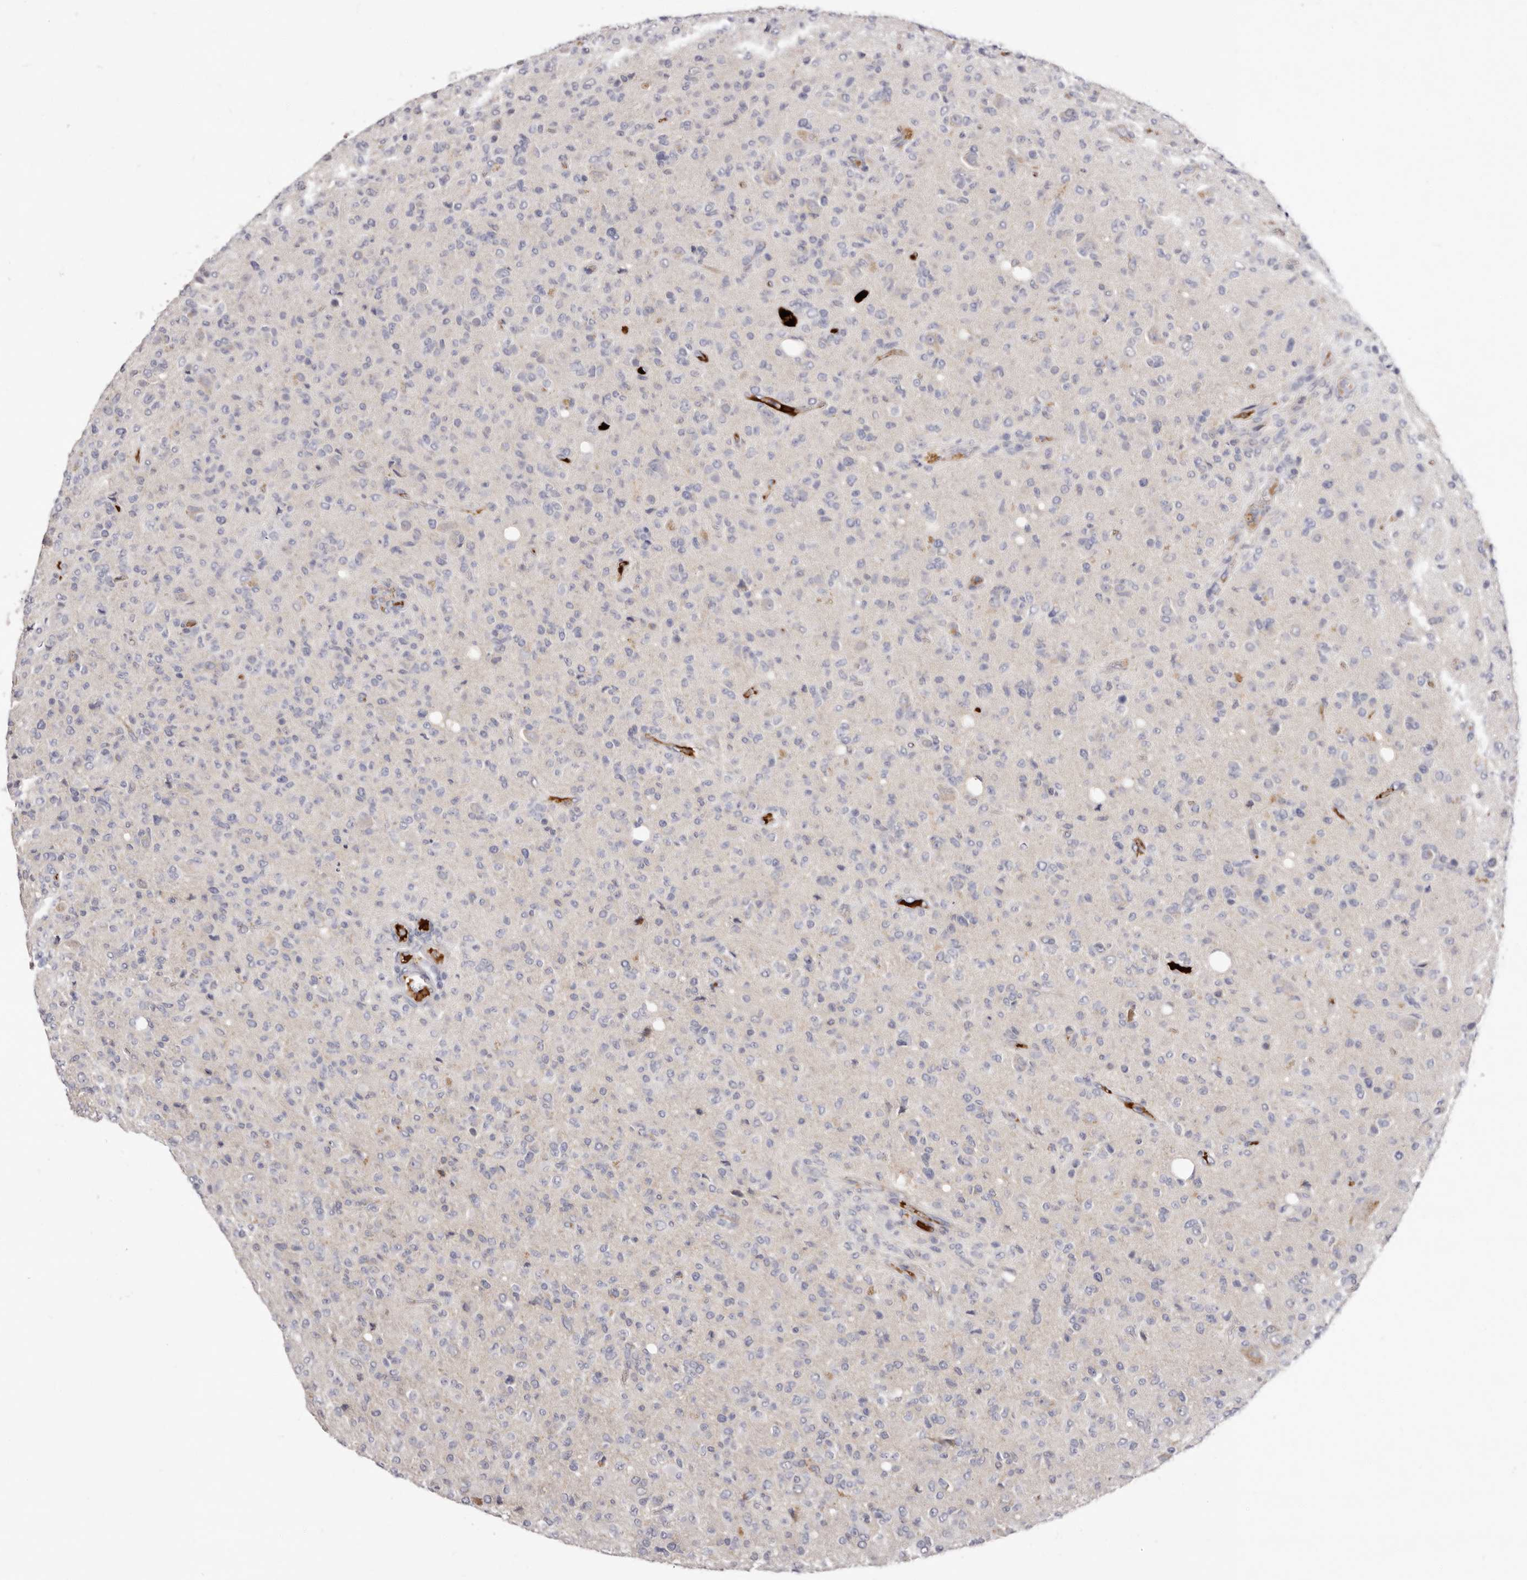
{"staining": {"intensity": "negative", "quantity": "none", "location": "none"}, "tissue": "glioma", "cell_type": "Tumor cells", "image_type": "cancer", "snomed": [{"axis": "morphology", "description": "Glioma, malignant, High grade"}, {"axis": "topography", "description": "Brain"}], "caption": "Protein analysis of glioma shows no significant expression in tumor cells.", "gene": "LMLN", "patient": {"sex": "female", "age": 57}}